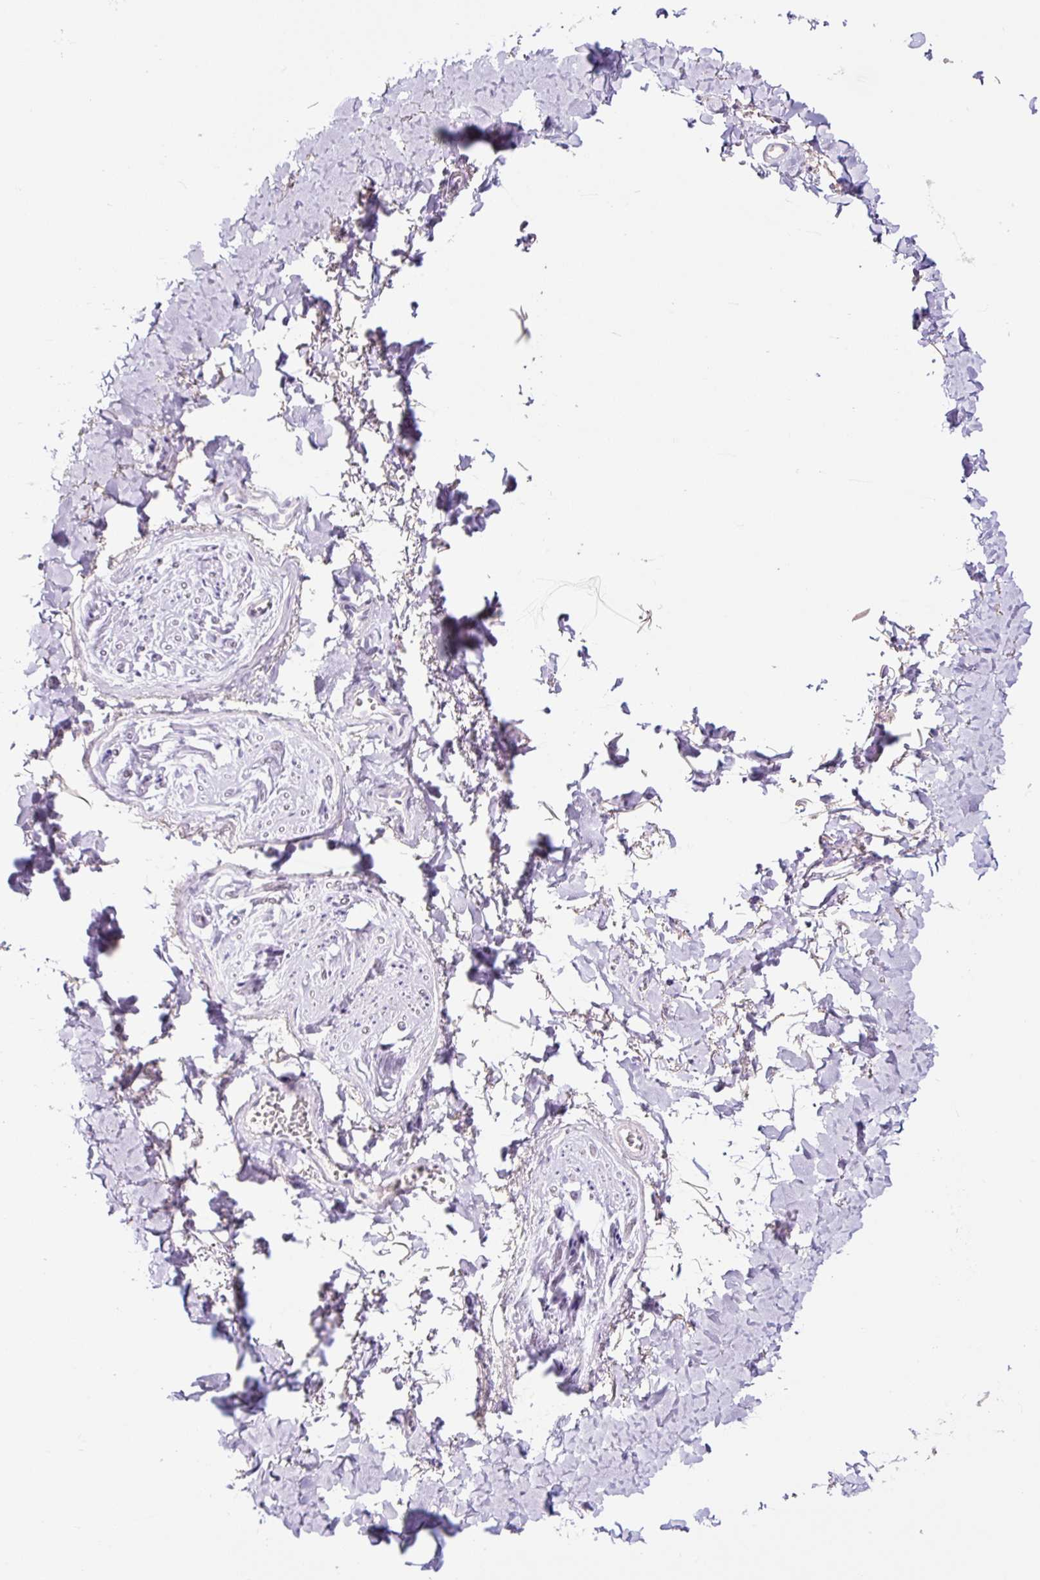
{"staining": {"intensity": "negative", "quantity": "none", "location": "none"}, "tissue": "adipose tissue", "cell_type": "Adipocytes", "image_type": "normal", "snomed": [{"axis": "morphology", "description": "Normal tissue, NOS"}, {"axis": "topography", "description": "Vulva"}, {"axis": "topography", "description": "Vagina"}, {"axis": "topography", "description": "Peripheral nerve tissue"}], "caption": "Image shows no significant protein staining in adipocytes of benign adipose tissue. The staining was performed using DAB (3,3'-diaminobenzidine) to visualize the protein expression in brown, while the nuclei were stained in blue with hematoxylin (Magnification: 20x).", "gene": "RNF212B", "patient": {"sex": "female", "age": 66}}